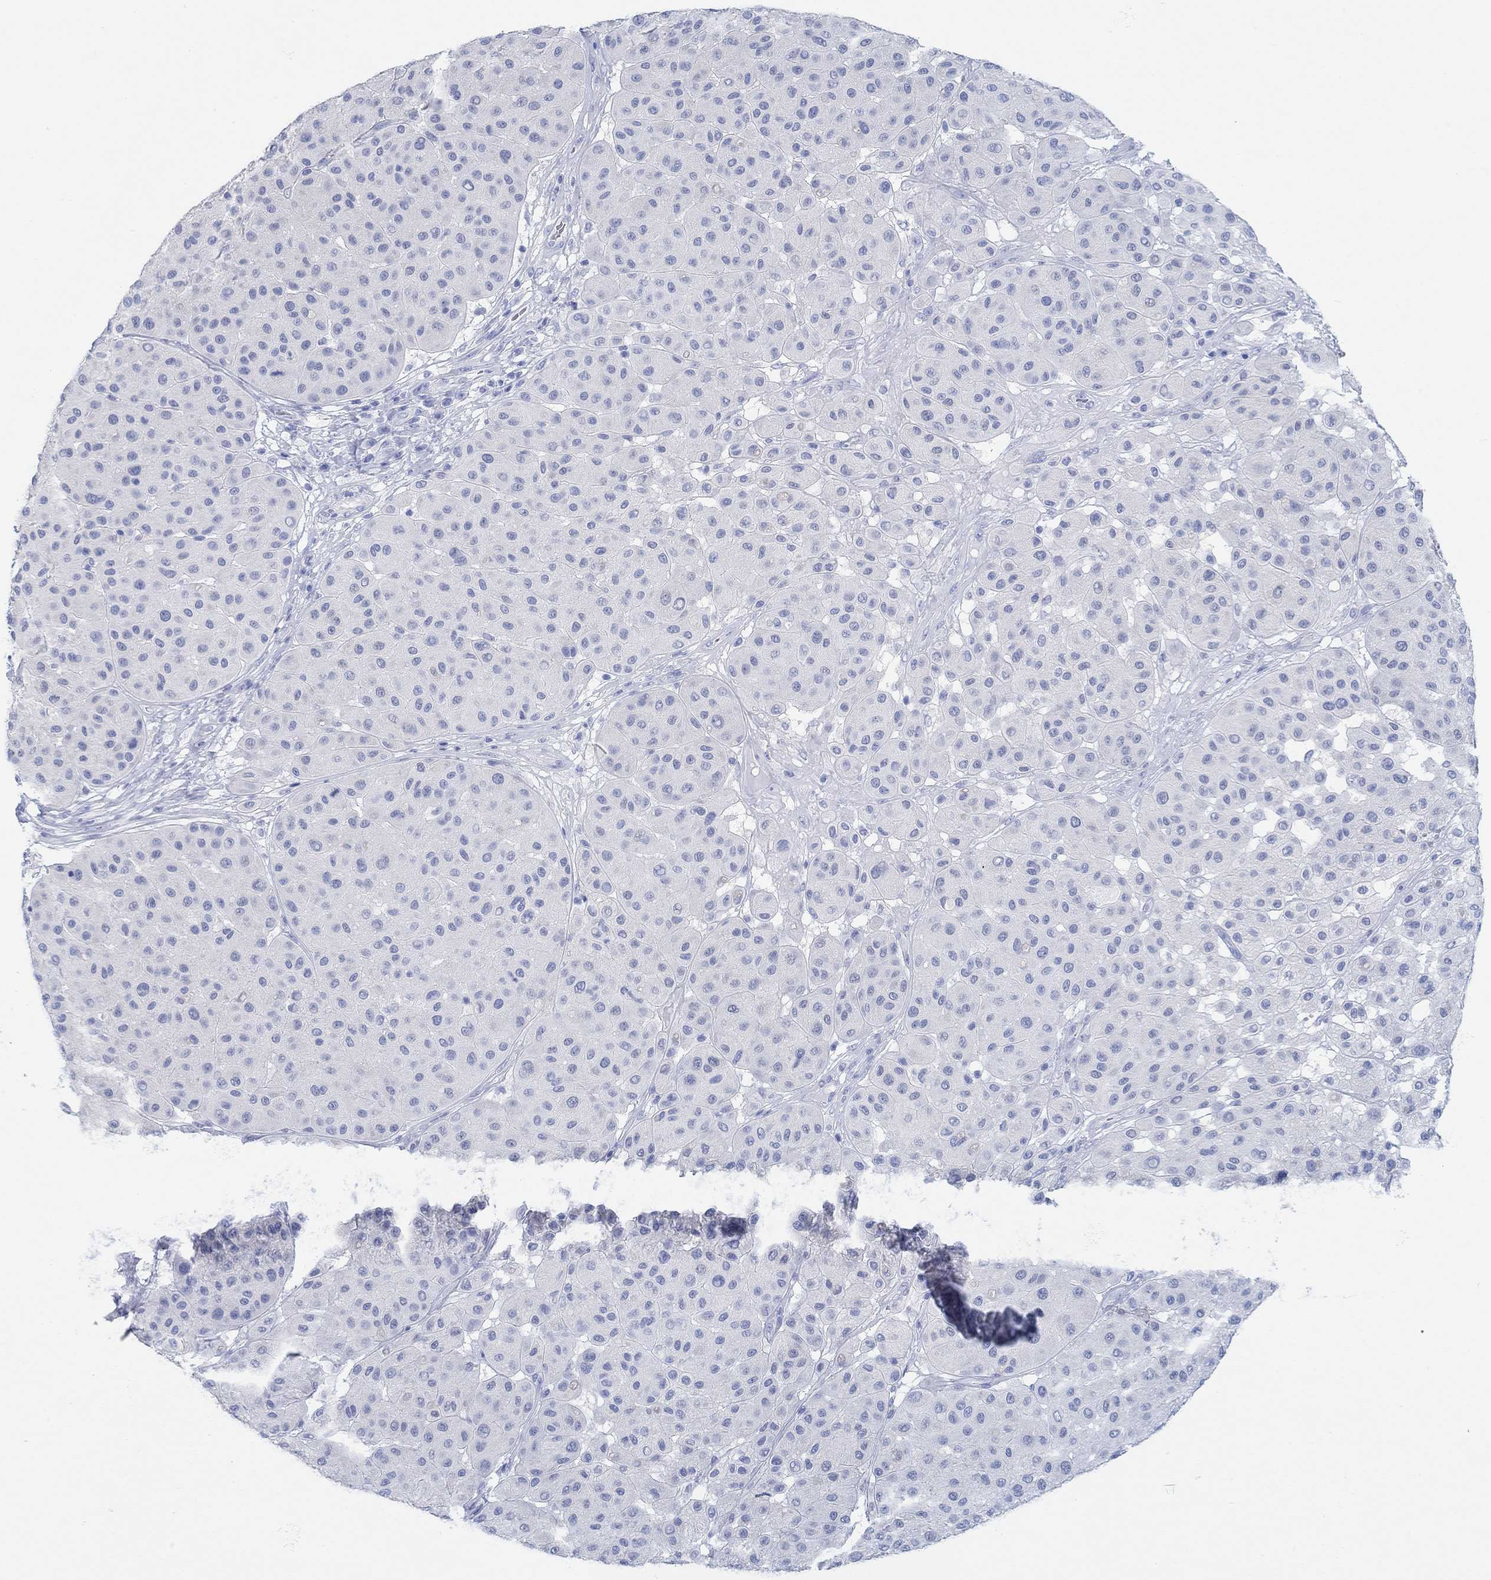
{"staining": {"intensity": "negative", "quantity": "none", "location": "none"}, "tissue": "melanoma", "cell_type": "Tumor cells", "image_type": "cancer", "snomed": [{"axis": "morphology", "description": "Malignant melanoma, Metastatic site"}, {"axis": "topography", "description": "Smooth muscle"}], "caption": "This is an immunohistochemistry histopathology image of malignant melanoma (metastatic site). There is no expression in tumor cells.", "gene": "AK8", "patient": {"sex": "male", "age": 41}}